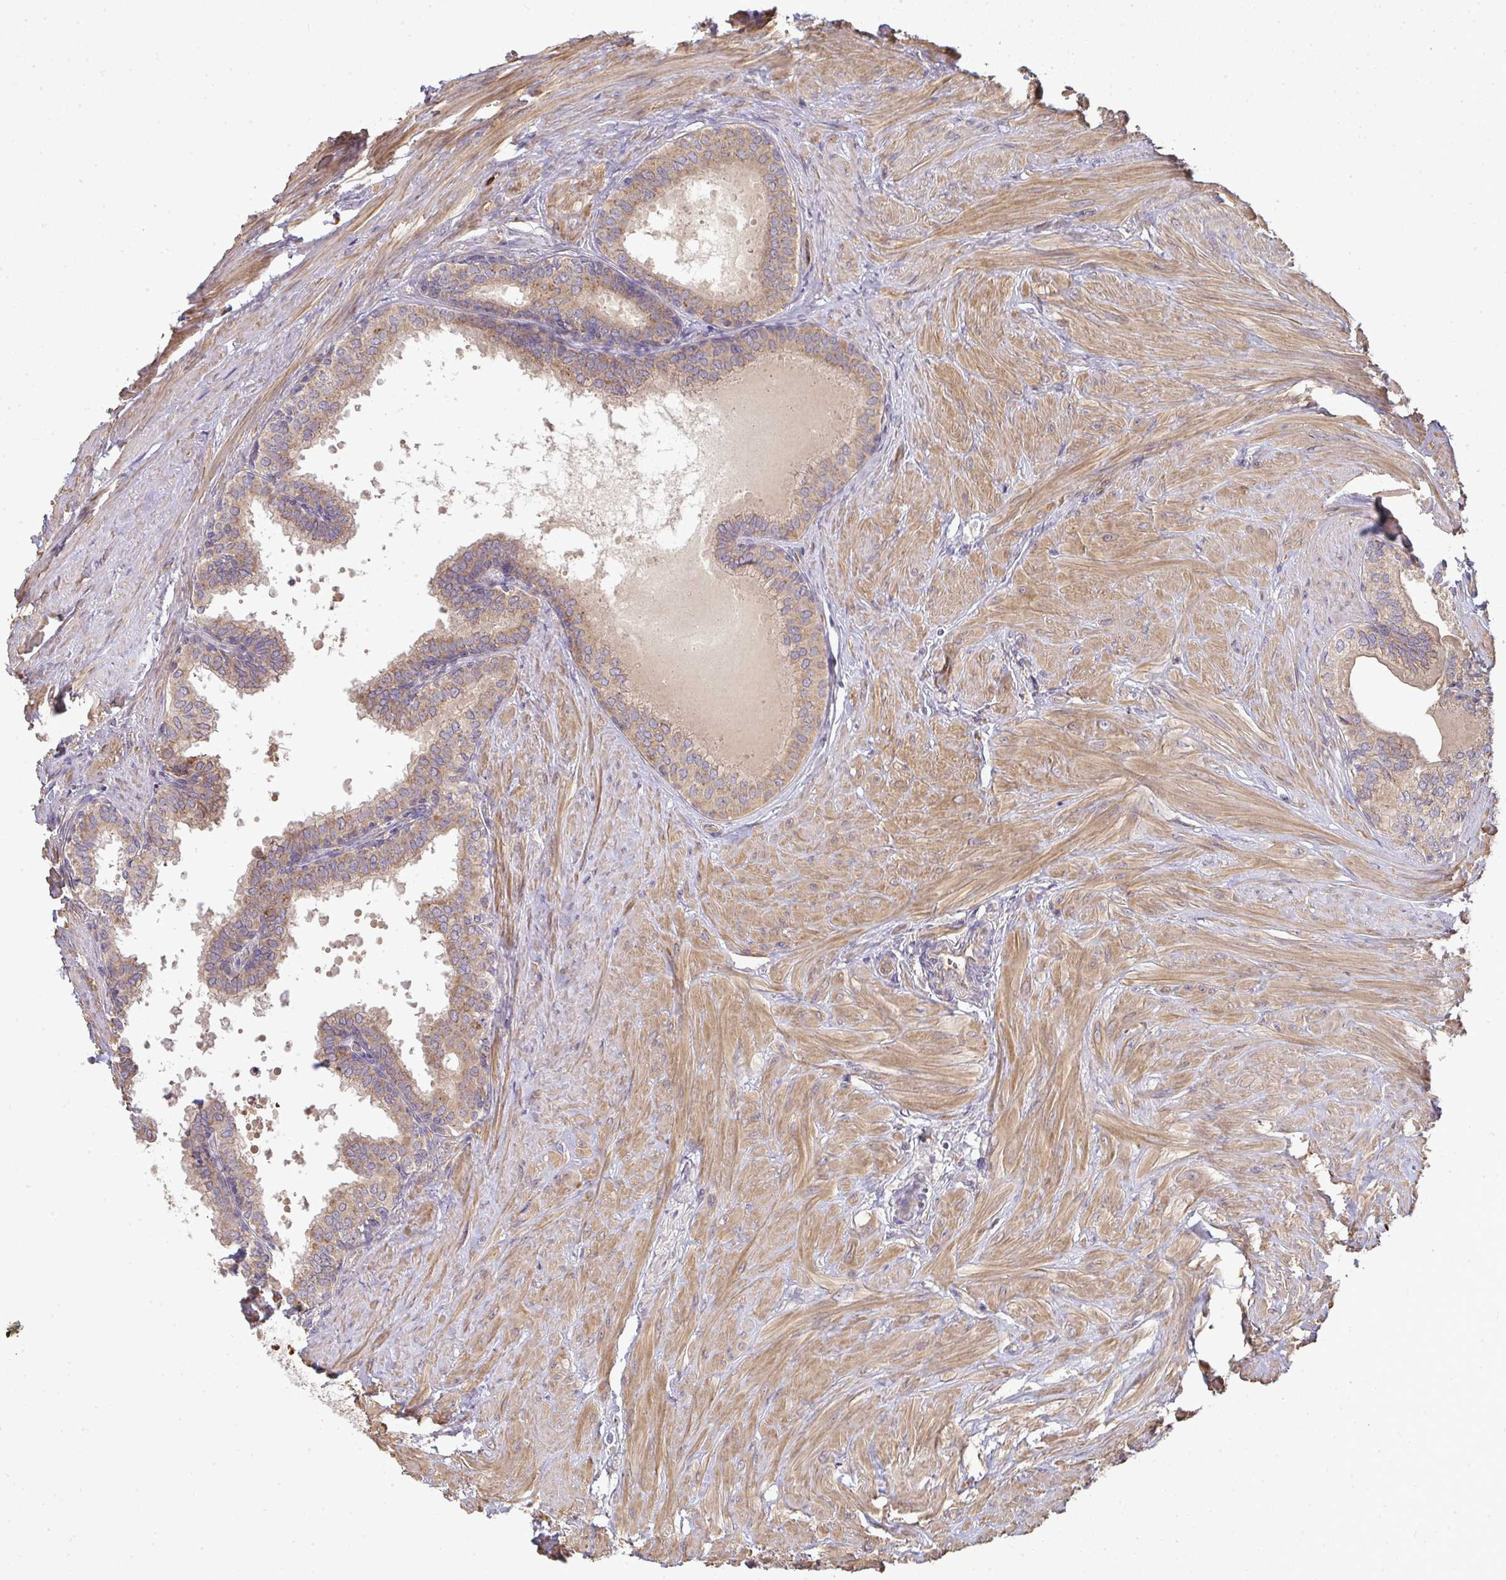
{"staining": {"intensity": "weak", "quantity": ">75%", "location": "cytoplasmic/membranous"}, "tissue": "prostate", "cell_type": "Glandular cells", "image_type": "normal", "snomed": [{"axis": "morphology", "description": "Normal tissue, NOS"}, {"axis": "topography", "description": "Prostate"}, {"axis": "topography", "description": "Peripheral nerve tissue"}], "caption": "Immunohistochemistry (DAB) staining of unremarkable human prostate displays weak cytoplasmic/membranous protein positivity in approximately >75% of glandular cells.", "gene": "B4GALT6", "patient": {"sex": "male", "age": 55}}